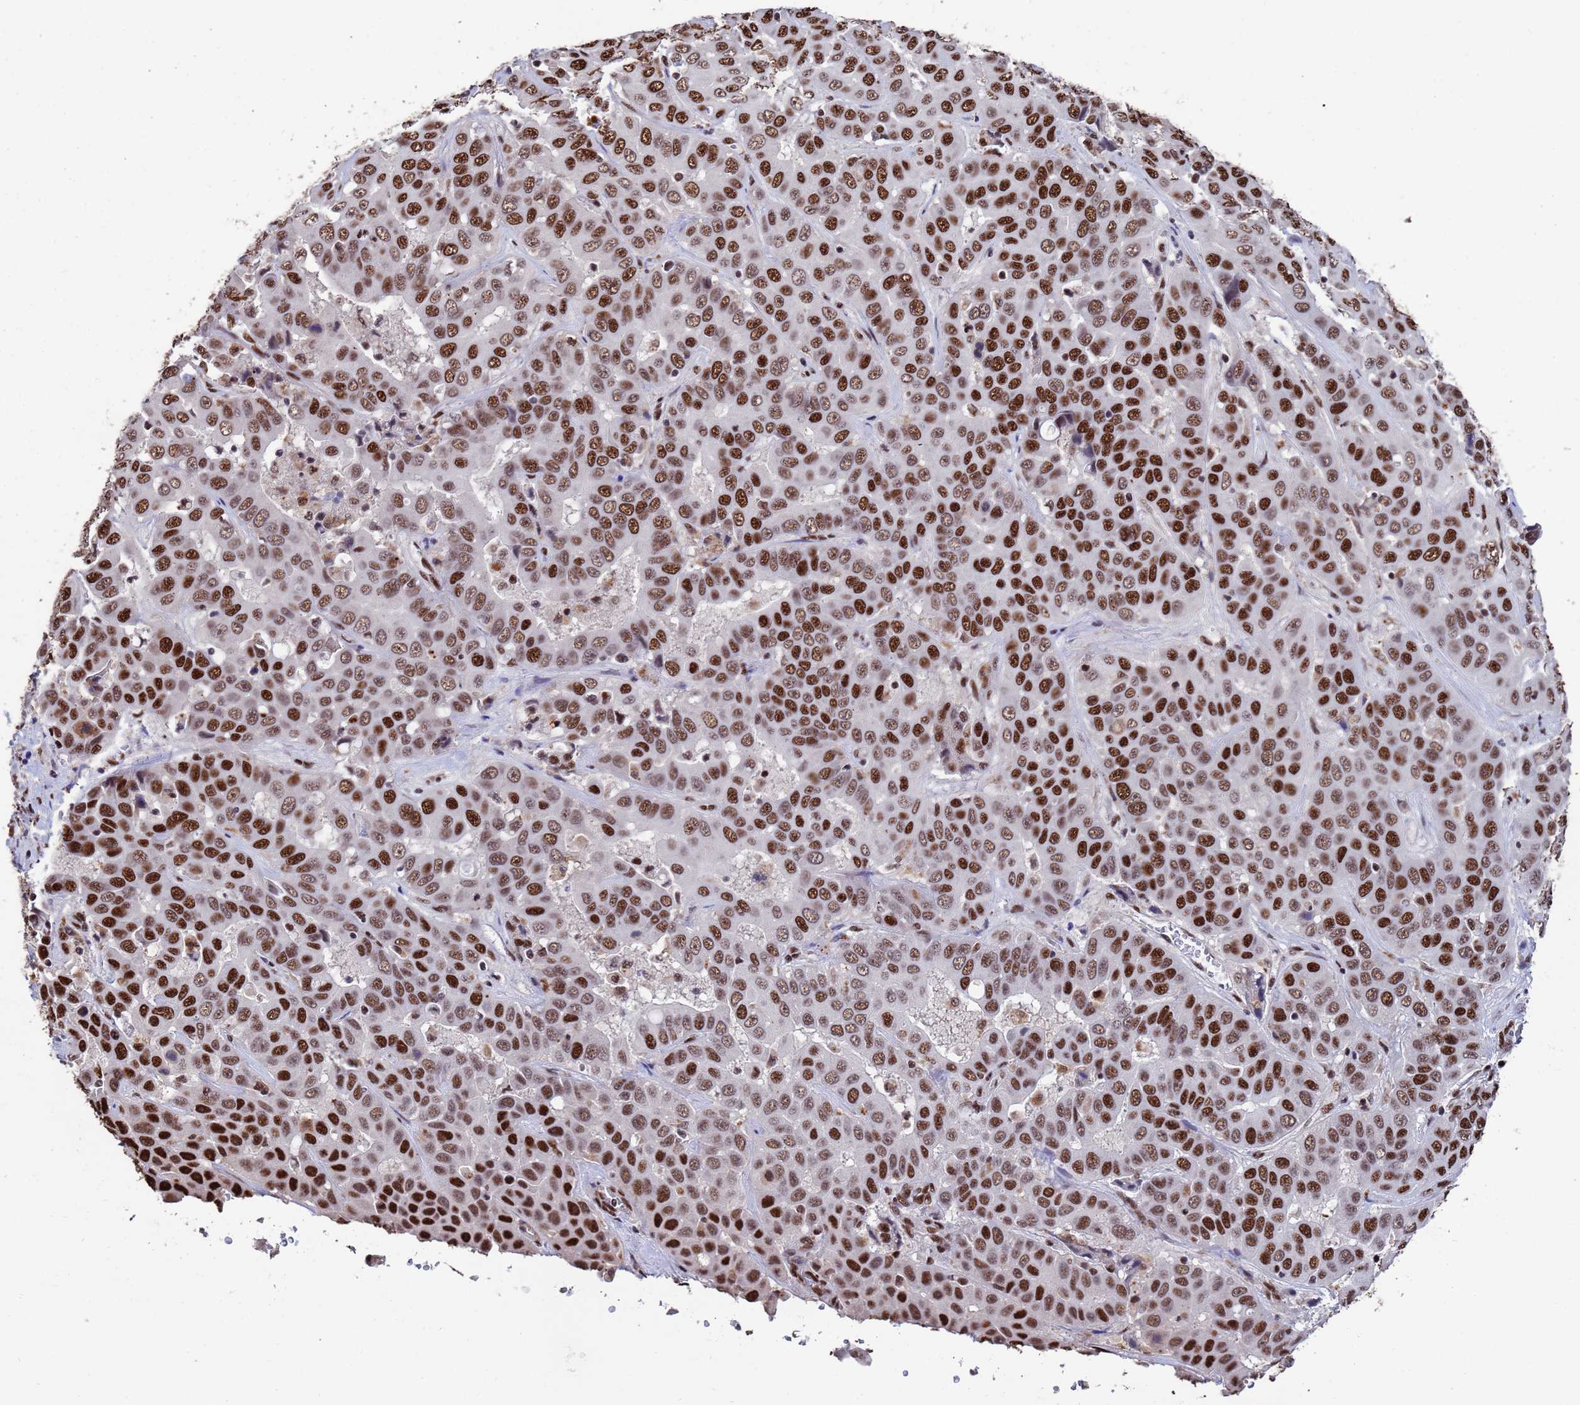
{"staining": {"intensity": "strong", "quantity": ">75%", "location": "nuclear"}, "tissue": "liver cancer", "cell_type": "Tumor cells", "image_type": "cancer", "snomed": [{"axis": "morphology", "description": "Cholangiocarcinoma"}, {"axis": "topography", "description": "Liver"}], "caption": "Human liver cancer (cholangiocarcinoma) stained with a protein marker exhibits strong staining in tumor cells.", "gene": "SF3B2", "patient": {"sex": "female", "age": 52}}